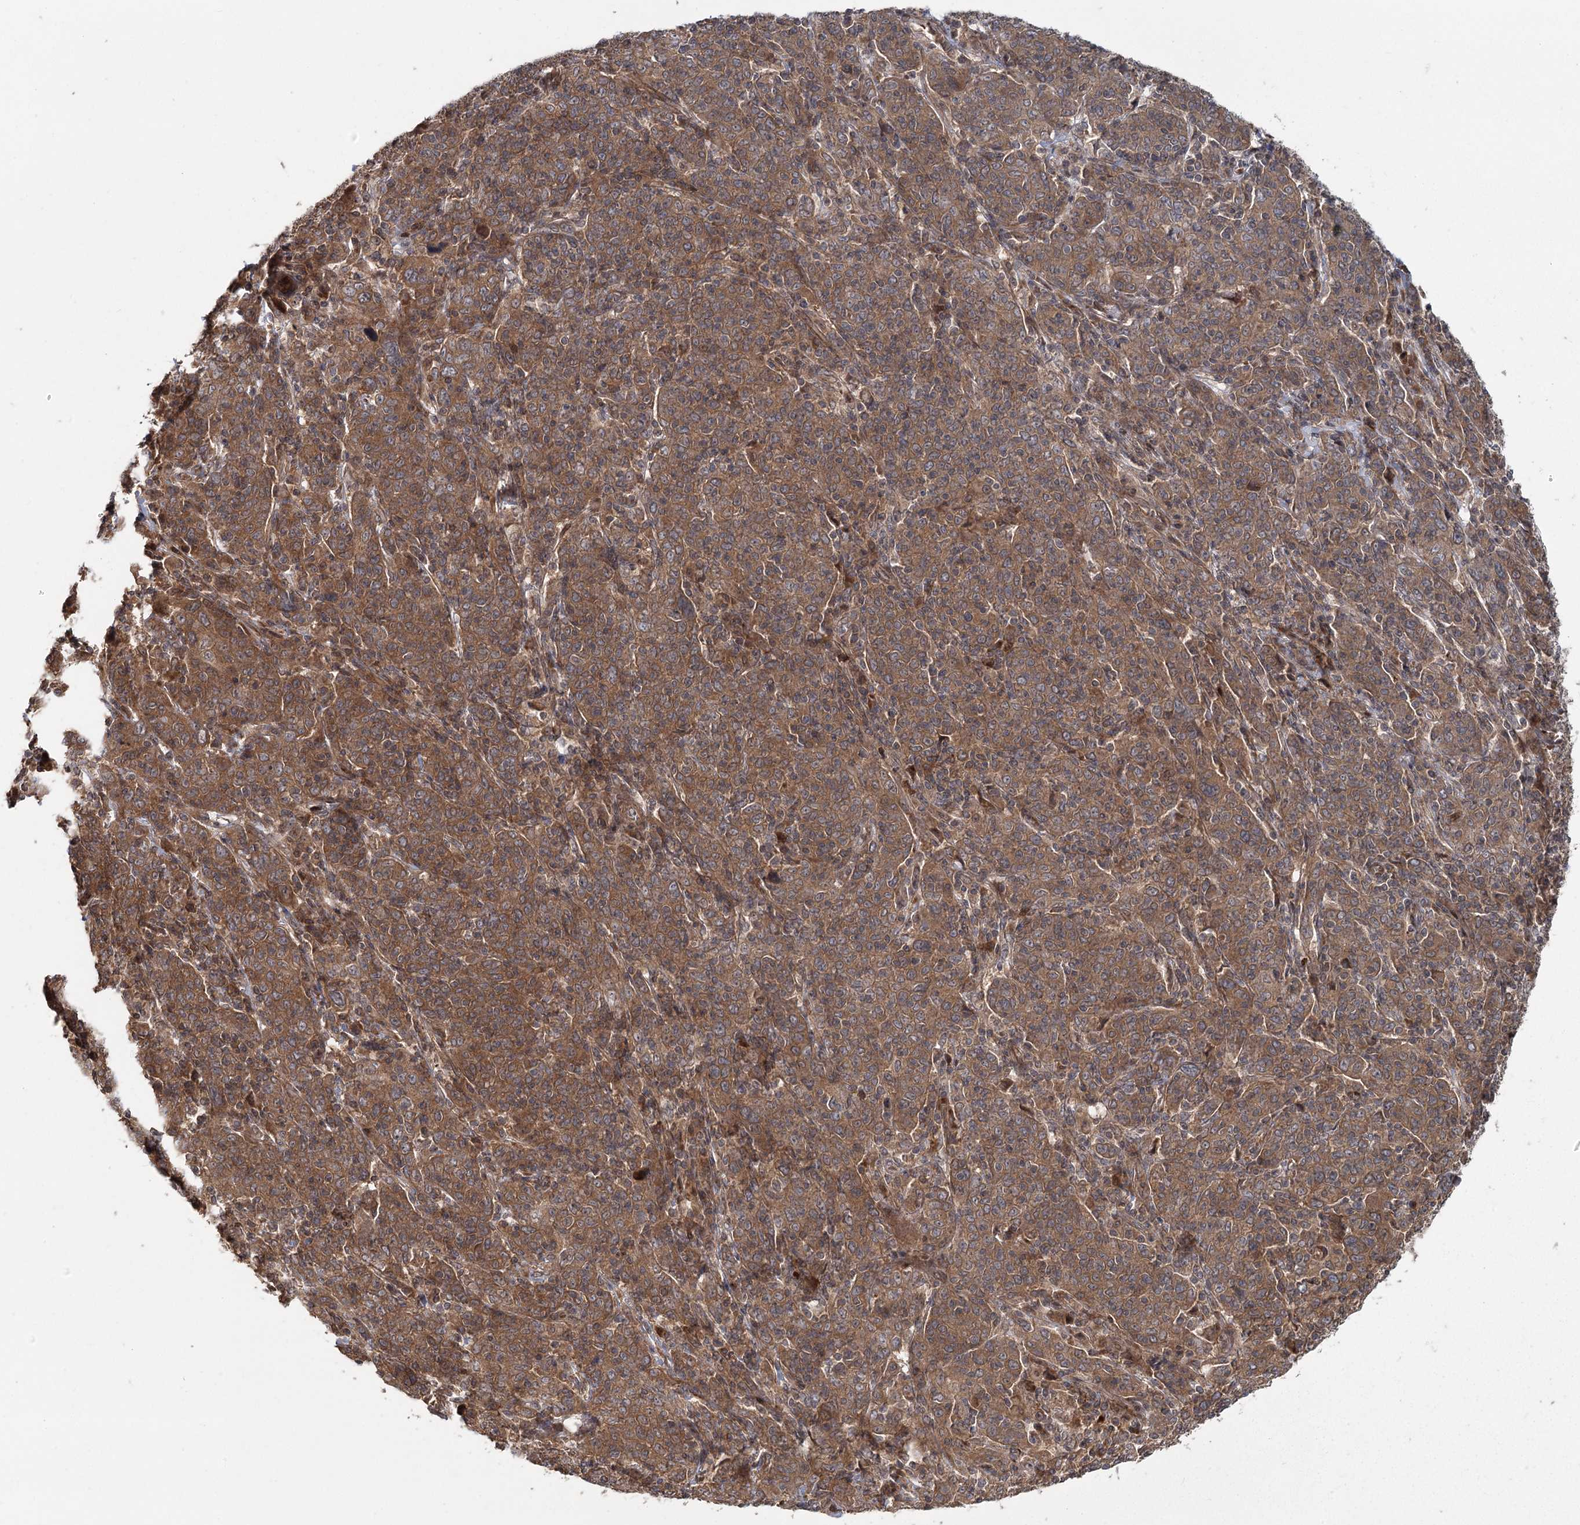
{"staining": {"intensity": "strong", "quantity": "25%-75%", "location": "cytoplasmic/membranous"}, "tissue": "cervical cancer", "cell_type": "Tumor cells", "image_type": "cancer", "snomed": [{"axis": "morphology", "description": "Squamous cell carcinoma, NOS"}, {"axis": "topography", "description": "Cervix"}], "caption": "Cervical squamous cell carcinoma was stained to show a protein in brown. There is high levels of strong cytoplasmic/membranous expression in about 25%-75% of tumor cells.", "gene": "RAPGEF6", "patient": {"sex": "female", "age": 67}}